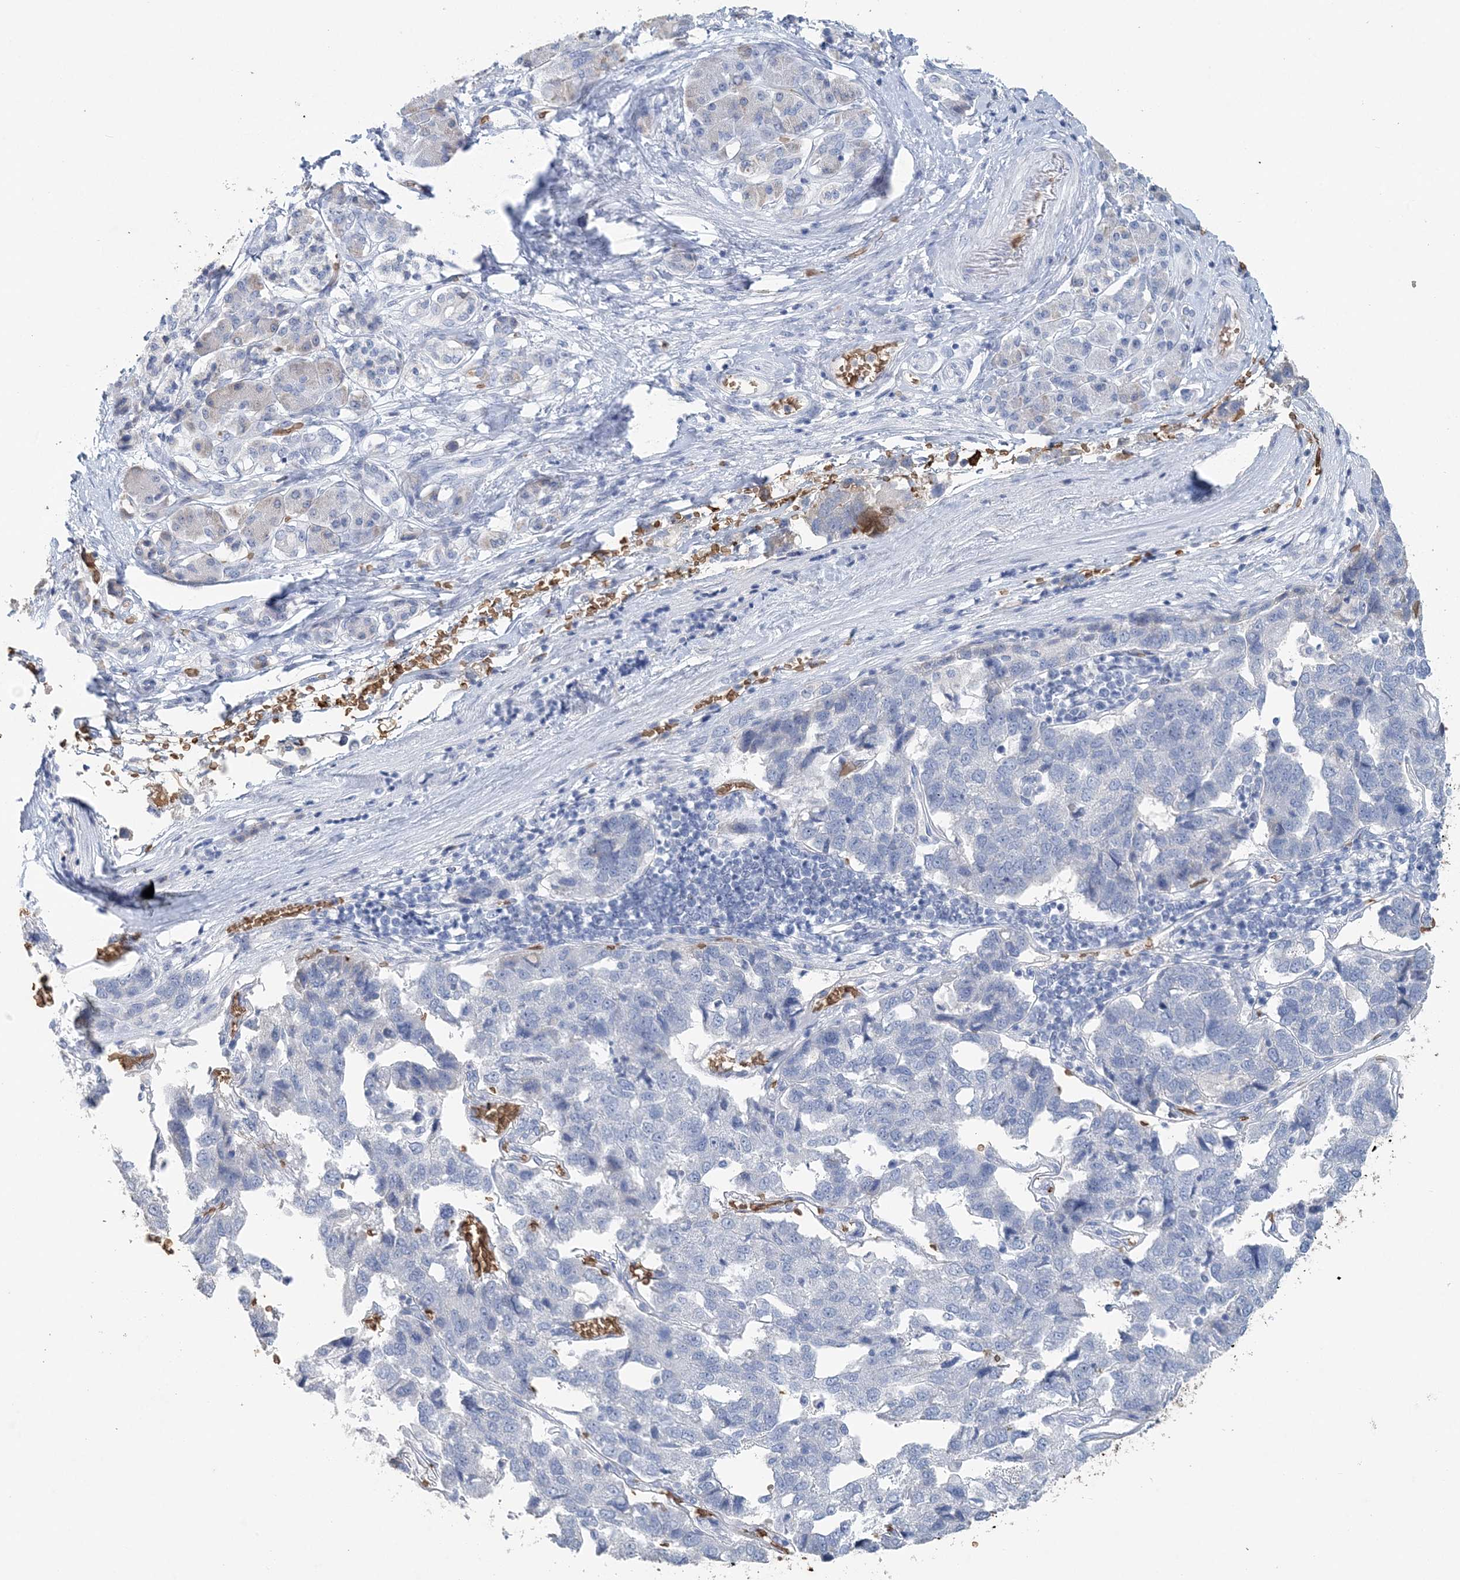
{"staining": {"intensity": "negative", "quantity": "none", "location": "none"}, "tissue": "pancreatic cancer", "cell_type": "Tumor cells", "image_type": "cancer", "snomed": [{"axis": "morphology", "description": "Adenocarcinoma, NOS"}, {"axis": "topography", "description": "Pancreas"}], "caption": "Immunohistochemistry image of neoplastic tissue: human pancreatic cancer stained with DAB (3,3'-diaminobenzidine) displays no significant protein staining in tumor cells.", "gene": "HBD", "patient": {"sex": "female", "age": 61}}